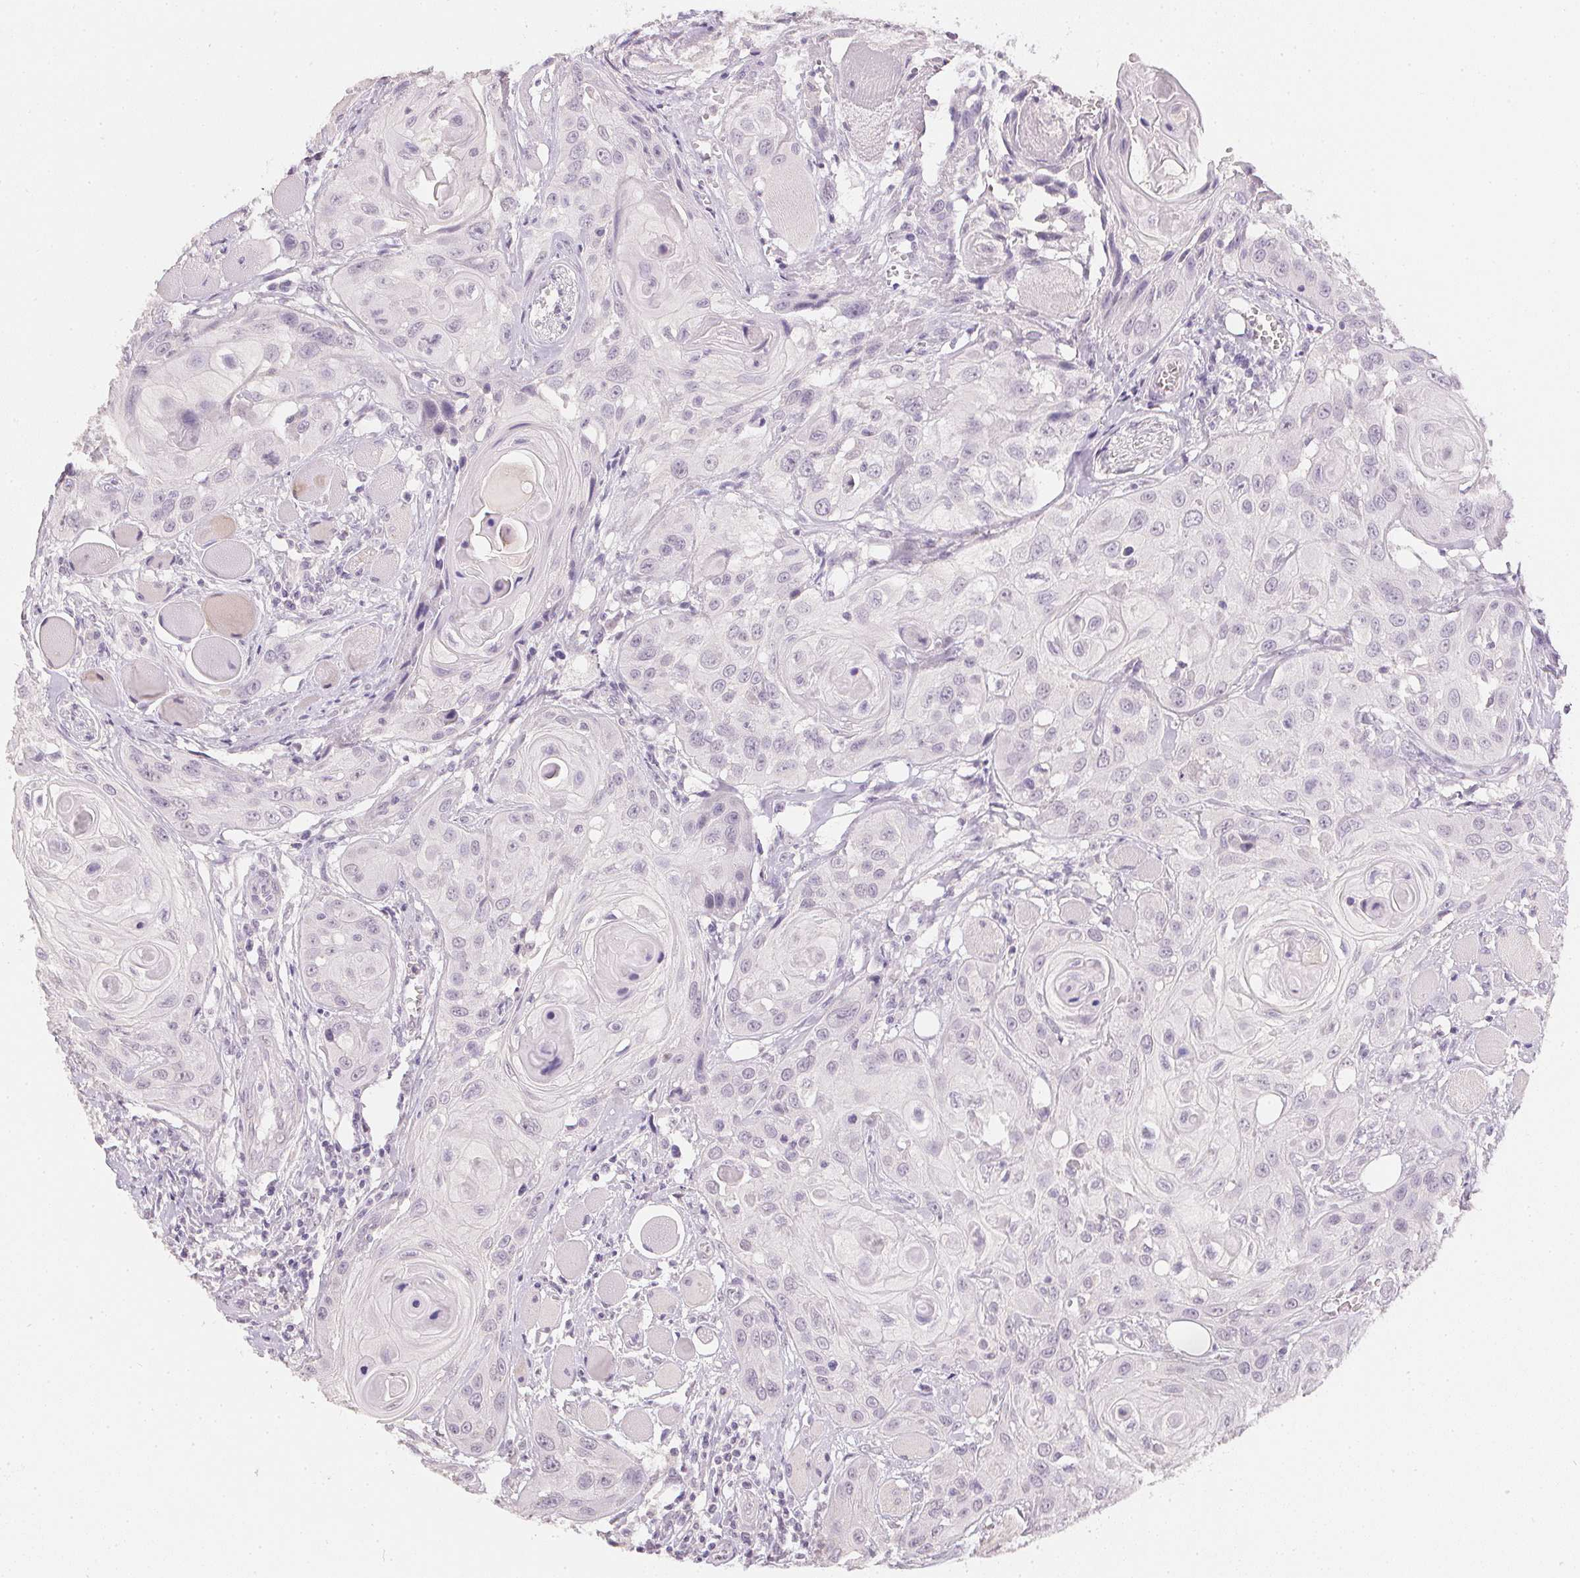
{"staining": {"intensity": "negative", "quantity": "none", "location": "none"}, "tissue": "head and neck cancer", "cell_type": "Tumor cells", "image_type": "cancer", "snomed": [{"axis": "morphology", "description": "Squamous cell carcinoma, NOS"}, {"axis": "topography", "description": "Oral tissue"}, {"axis": "topography", "description": "Head-Neck"}], "caption": "Micrograph shows no significant protein staining in tumor cells of head and neck squamous cell carcinoma. The staining is performed using DAB (3,3'-diaminobenzidine) brown chromogen with nuclei counter-stained in using hematoxylin.", "gene": "PPY", "patient": {"sex": "male", "age": 58}}